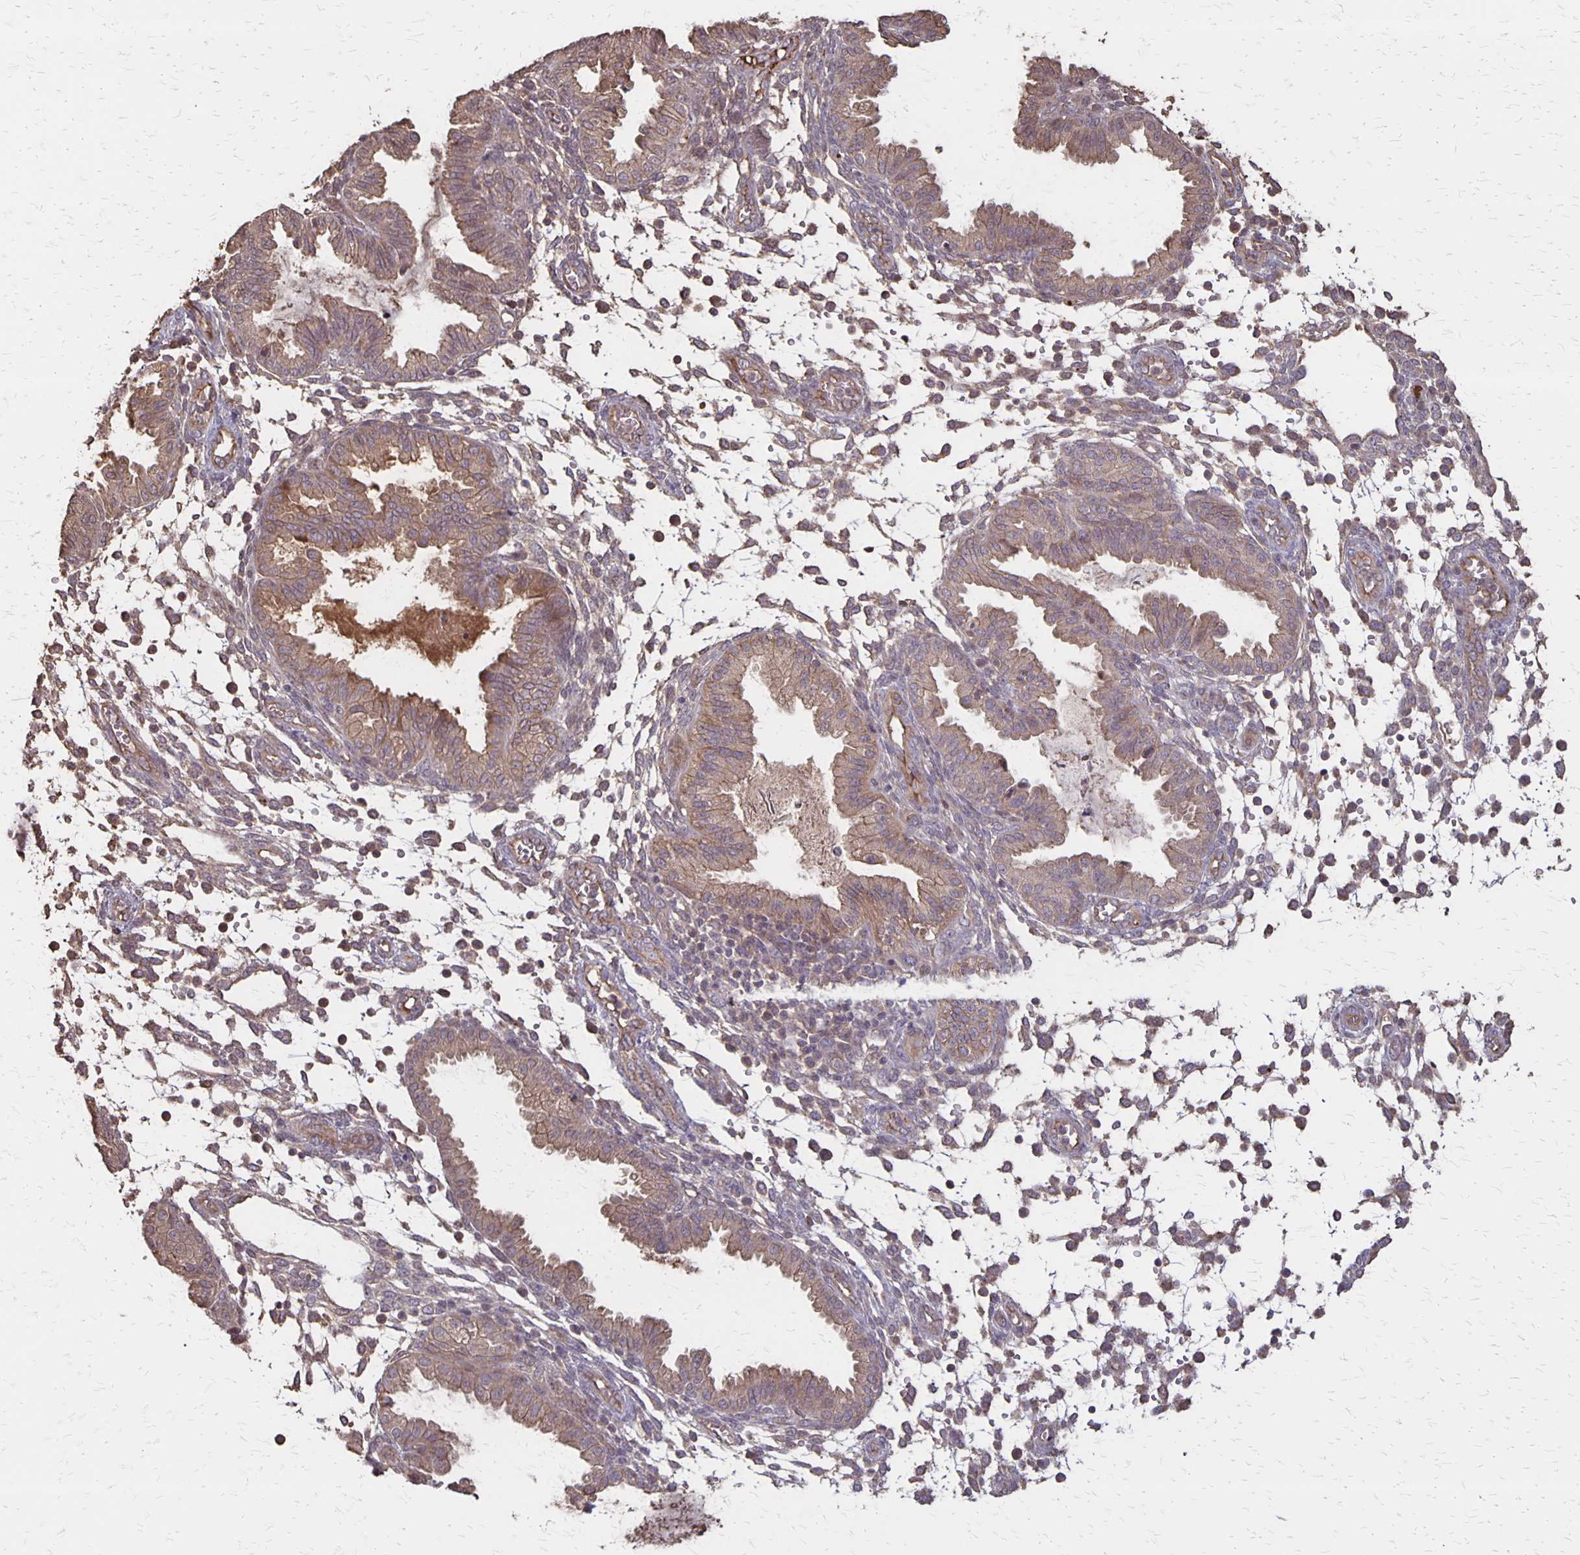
{"staining": {"intensity": "moderate", "quantity": "<25%", "location": "cytoplasmic/membranous"}, "tissue": "endometrium", "cell_type": "Cells in endometrial stroma", "image_type": "normal", "snomed": [{"axis": "morphology", "description": "Normal tissue, NOS"}, {"axis": "topography", "description": "Endometrium"}], "caption": "An immunohistochemistry (IHC) photomicrograph of normal tissue is shown. Protein staining in brown highlights moderate cytoplasmic/membranous positivity in endometrium within cells in endometrial stroma. Nuclei are stained in blue.", "gene": "PROM2", "patient": {"sex": "female", "age": 33}}